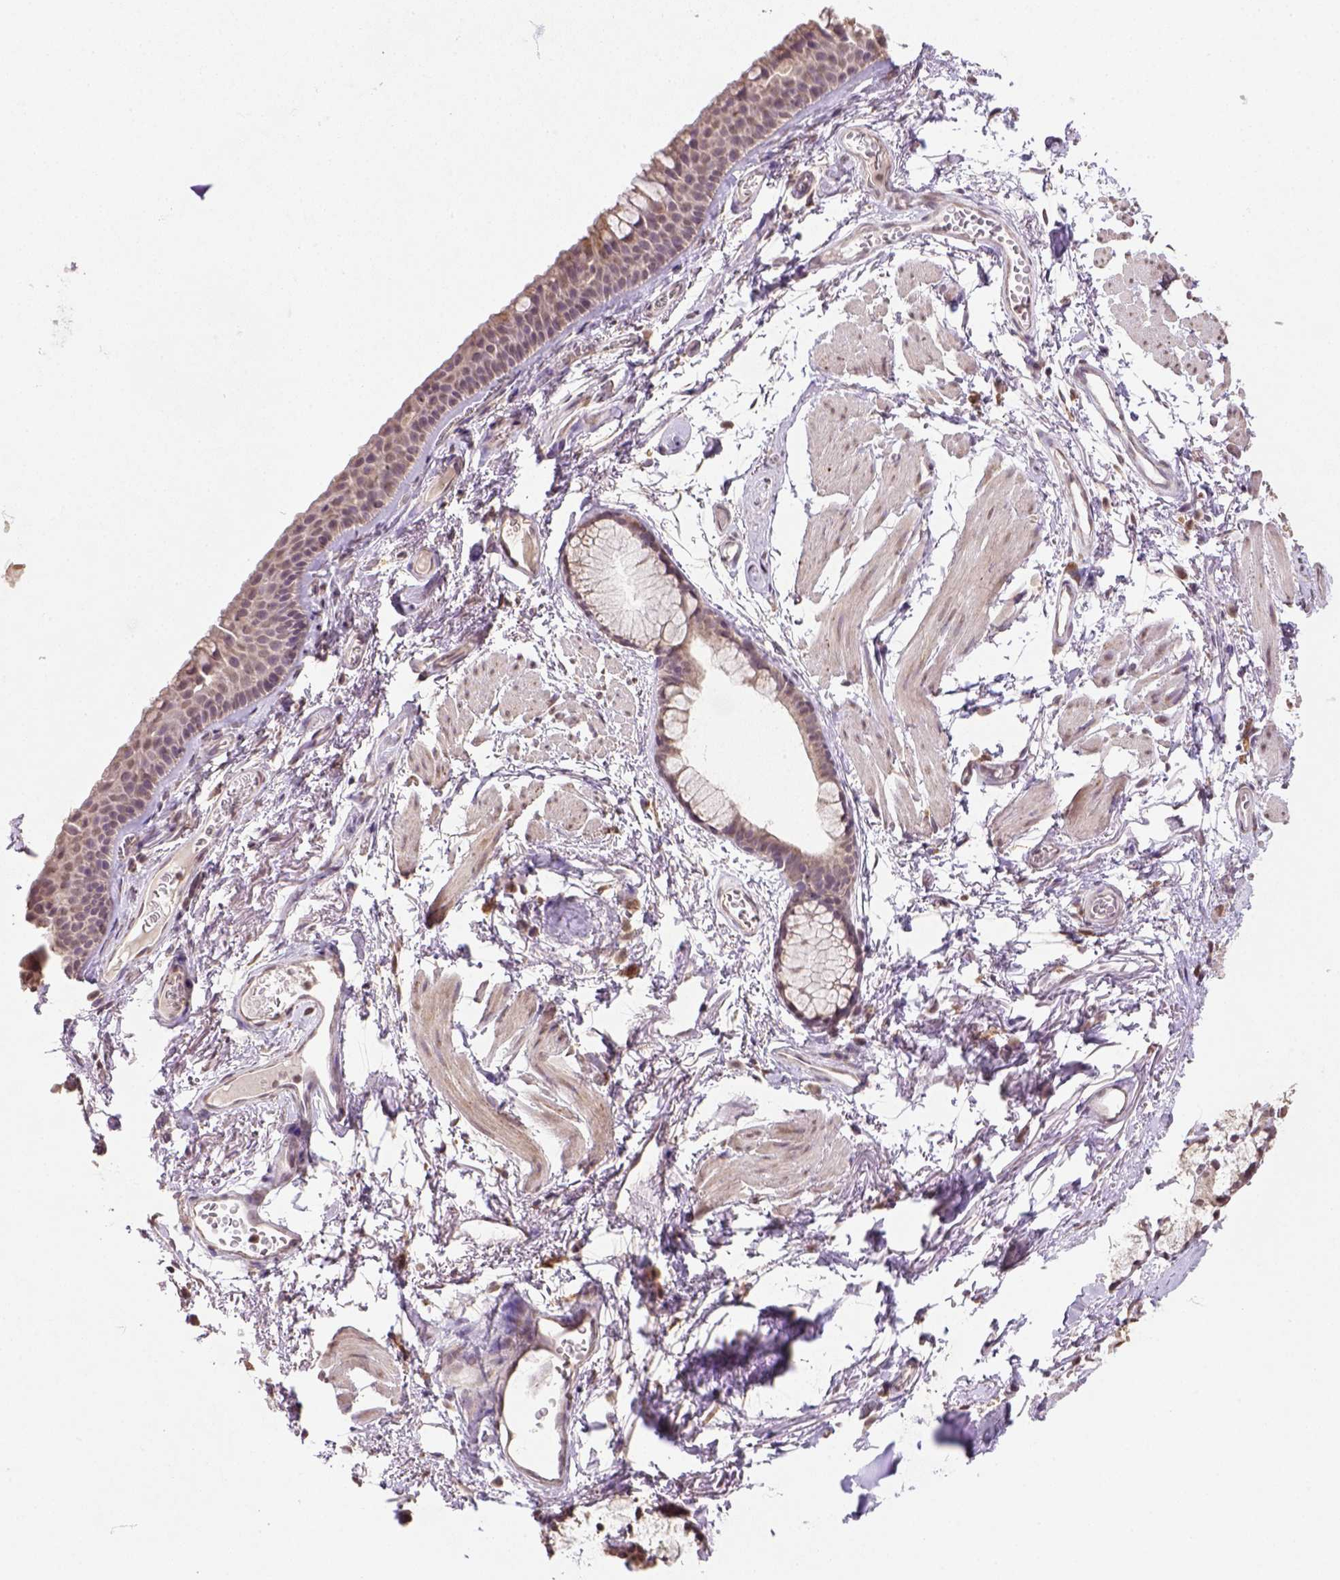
{"staining": {"intensity": "moderate", "quantity": ">75%", "location": "nuclear"}, "tissue": "soft tissue", "cell_type": "Fibroblasts", "image_type": "normal", "snomed": [{"axis": "morphology", "description": "Normal tissue, NOS"}, {"axis": "topography", "description": "Cartilage tissue"}, {"axis": "topography", "description": "Bronchus"}], "caption": "Fibroblasts display medium levels of moderate nuclear staining in about >75% of cells in normal human soft tissue. The staining was performed using DAB, with brown indicating positive protein expression. Nuclei are stained blue with hematoxylin.", "gene": "NUDT10", "patient": {"sex": "female", "age": 79}}